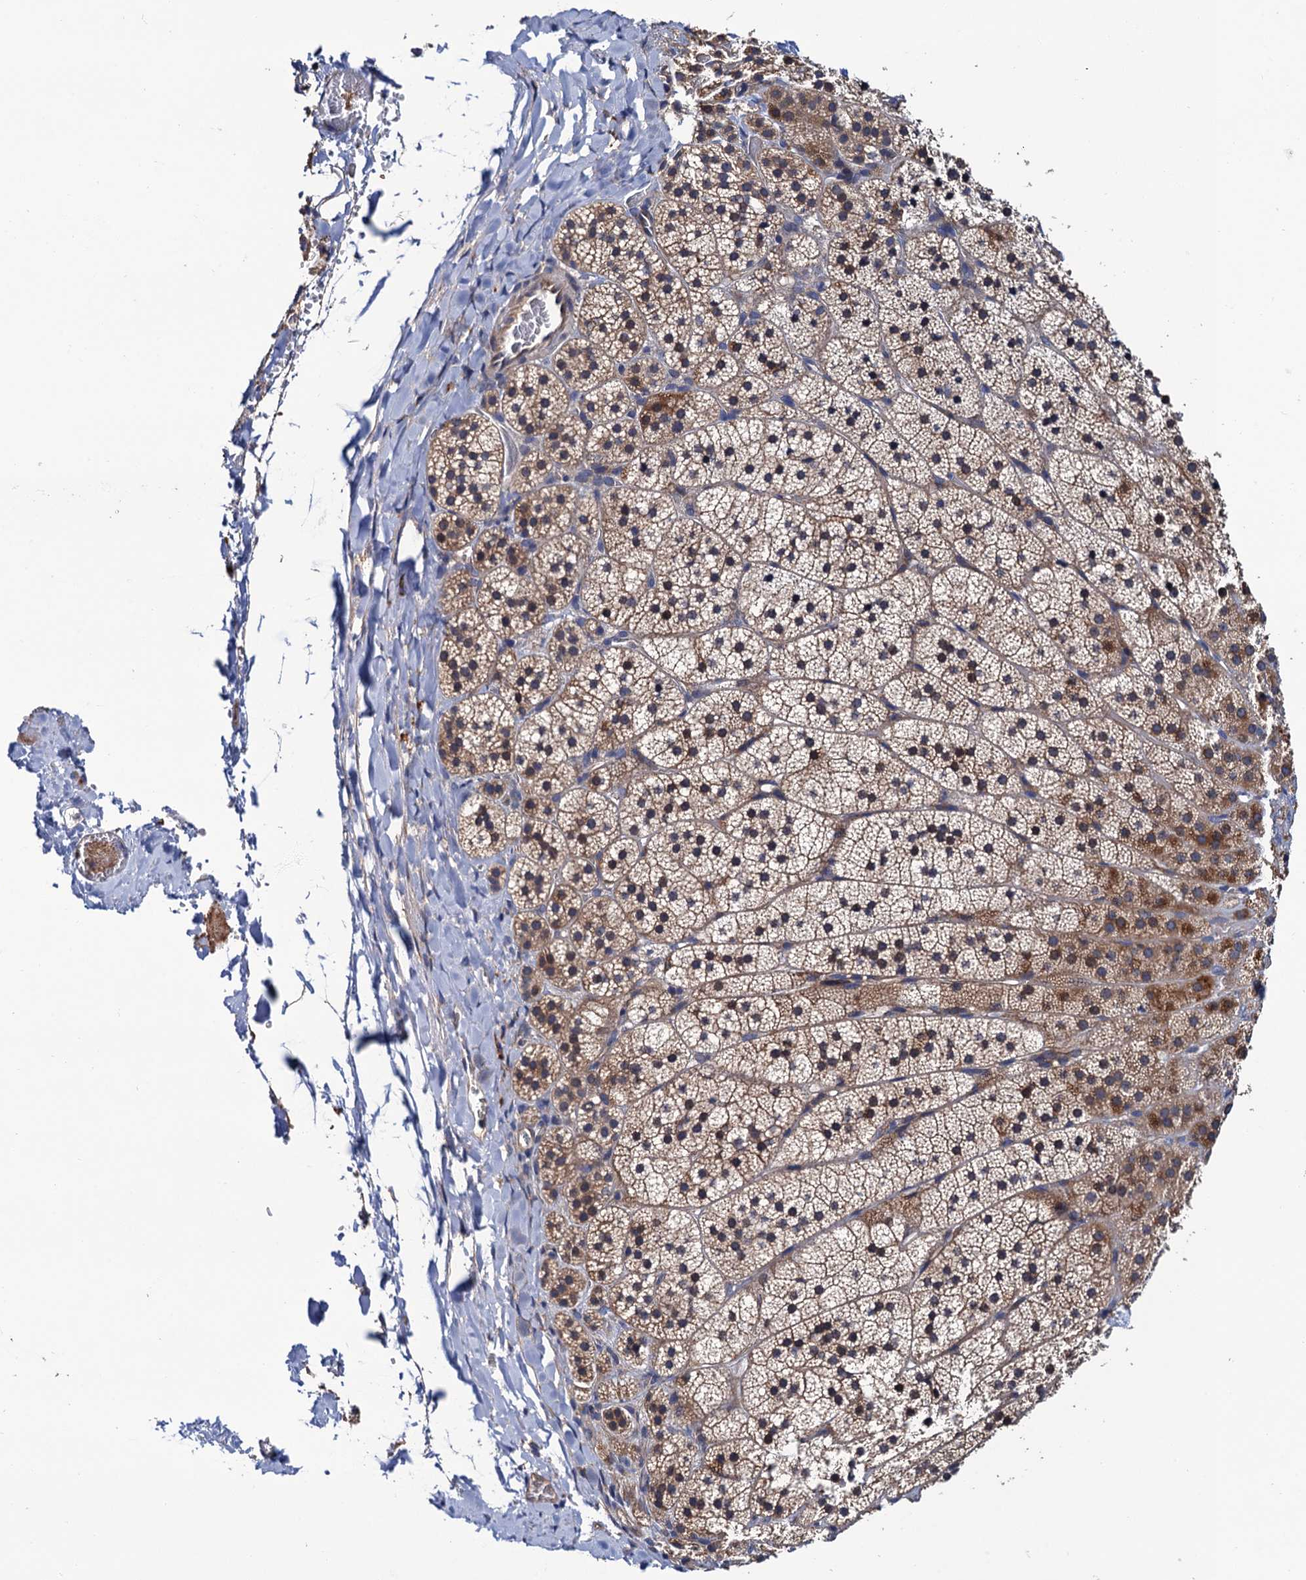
{"staining": {"intensity": "strong", "quantity": "25%-75%", "location": "cytoplasmic/membranous"}, "tissue": "adrenal gland", "cell_type": "Glandular cells", "image_type": "normal", "snomed": [{"axis": "morphology", "description": "Normal tissue, NOS"}, {"axis": "topography", "description": "Adrenal gland"}], "caption": "Immunohistochemistry staining of benign adrenal gland, which reveals high levels of strong cytoplasmic/membranous staining in approximately 25%-75% of glandular cells indicating strong cytoplasmic/membranous protein staining. The staining was performed using DAB (3,3'-diaminobenzidine) (brown) for protein detection and nuclei were counterstained in hematoxylin (blue).", "gene": "TRMT112", "patient": {"sex": "female", "age": 44}}